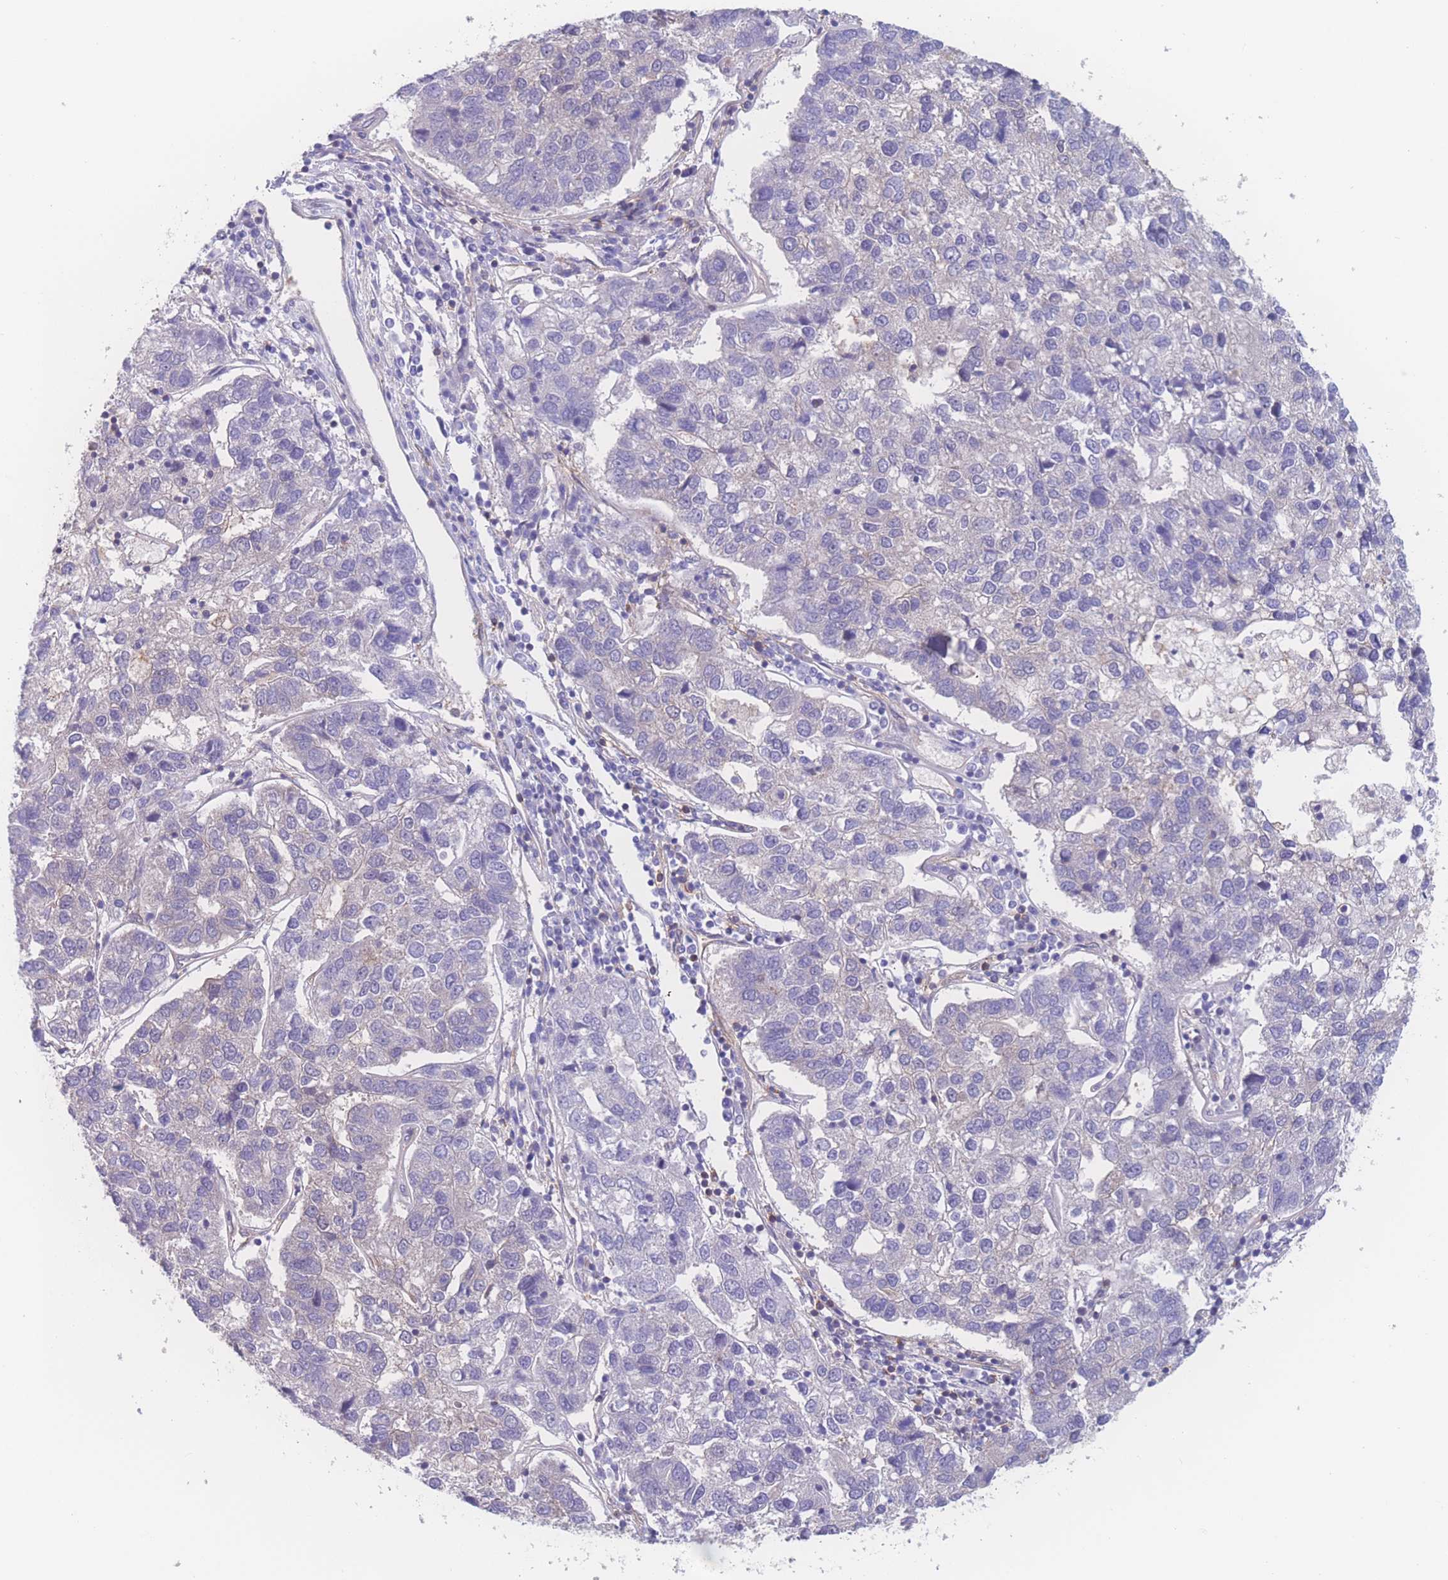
{"staining": {"intensity": "negative", "quantity": "none", "location": "none"}, "tissue": "pancreatic cancer", "cell_type": "Tumor cells", "image_type": "cancer", "snomed": [{"axis": "morphology", "description": "Adenocarcinoma, NOS"}, {"axis": "topography", "description": "Pancreas"}], "caption": "Tumor cells show no significant protein expression in pancreatic adenocarcinoma.", "gene": "CFAP97", "patient": {"sex": "female", "age": 61}}